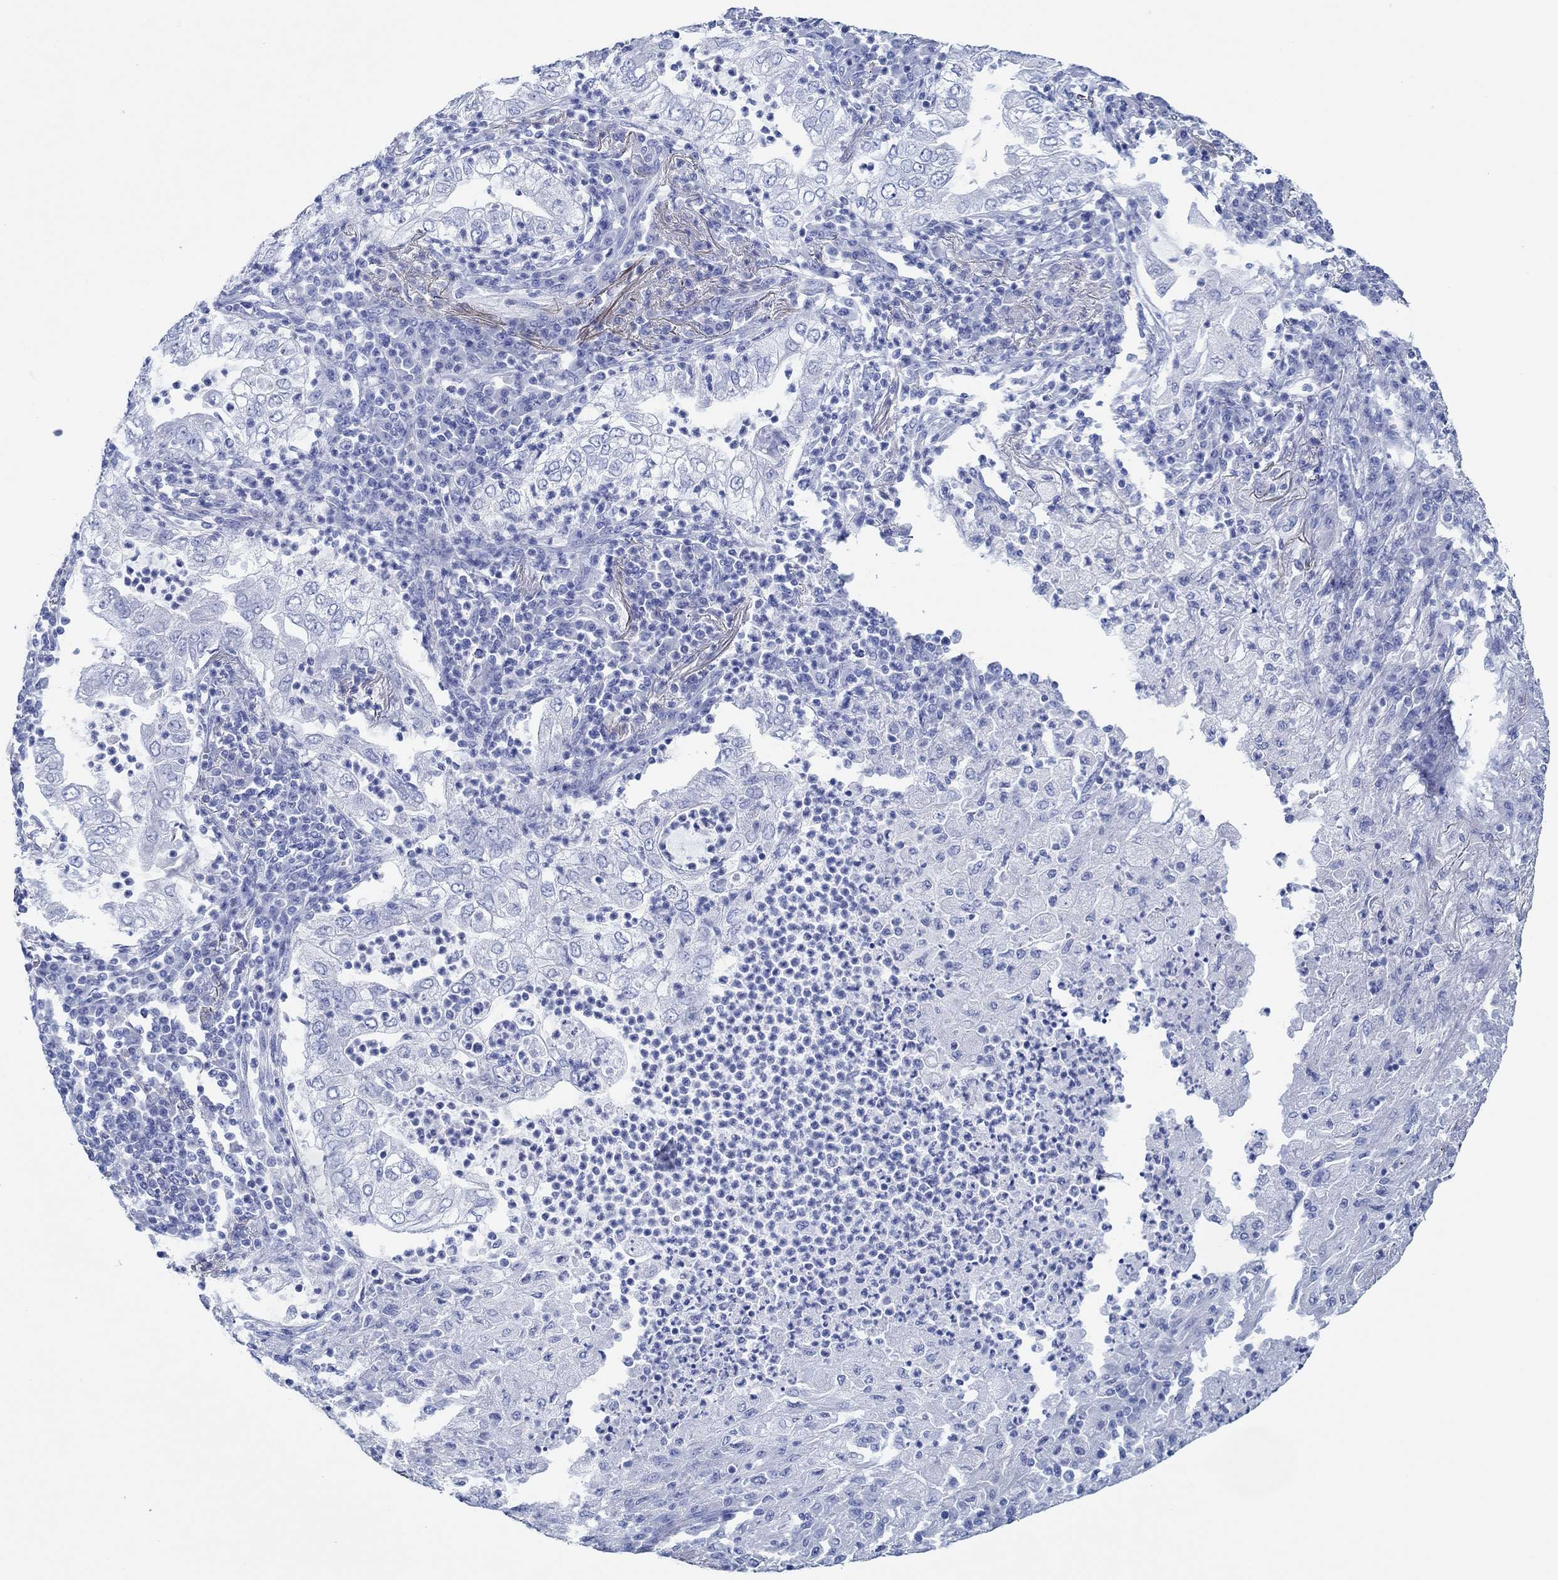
{"staining": {"intensity": "weak", "quantity": "<25%", "location": "cytoplasmic/membranous"}, "tissue": "lung cancer", "cell_type": "Tumor cells", "image_type": "cancer", "snomed": [{"axis": "morphology", "description": "Adenocarcinoma, NOS"}, {"axis": "topography", "description": "Lung"}], "caption": "IHC of human lung cancer reveals no expression in tumor cells. (DAB (3,3'-diaminobenzidine) immunohistochemistry with hematoxylin counter stain).", "gene": "IGFBP6", "patient": {"sex": "female", "age": 73}}